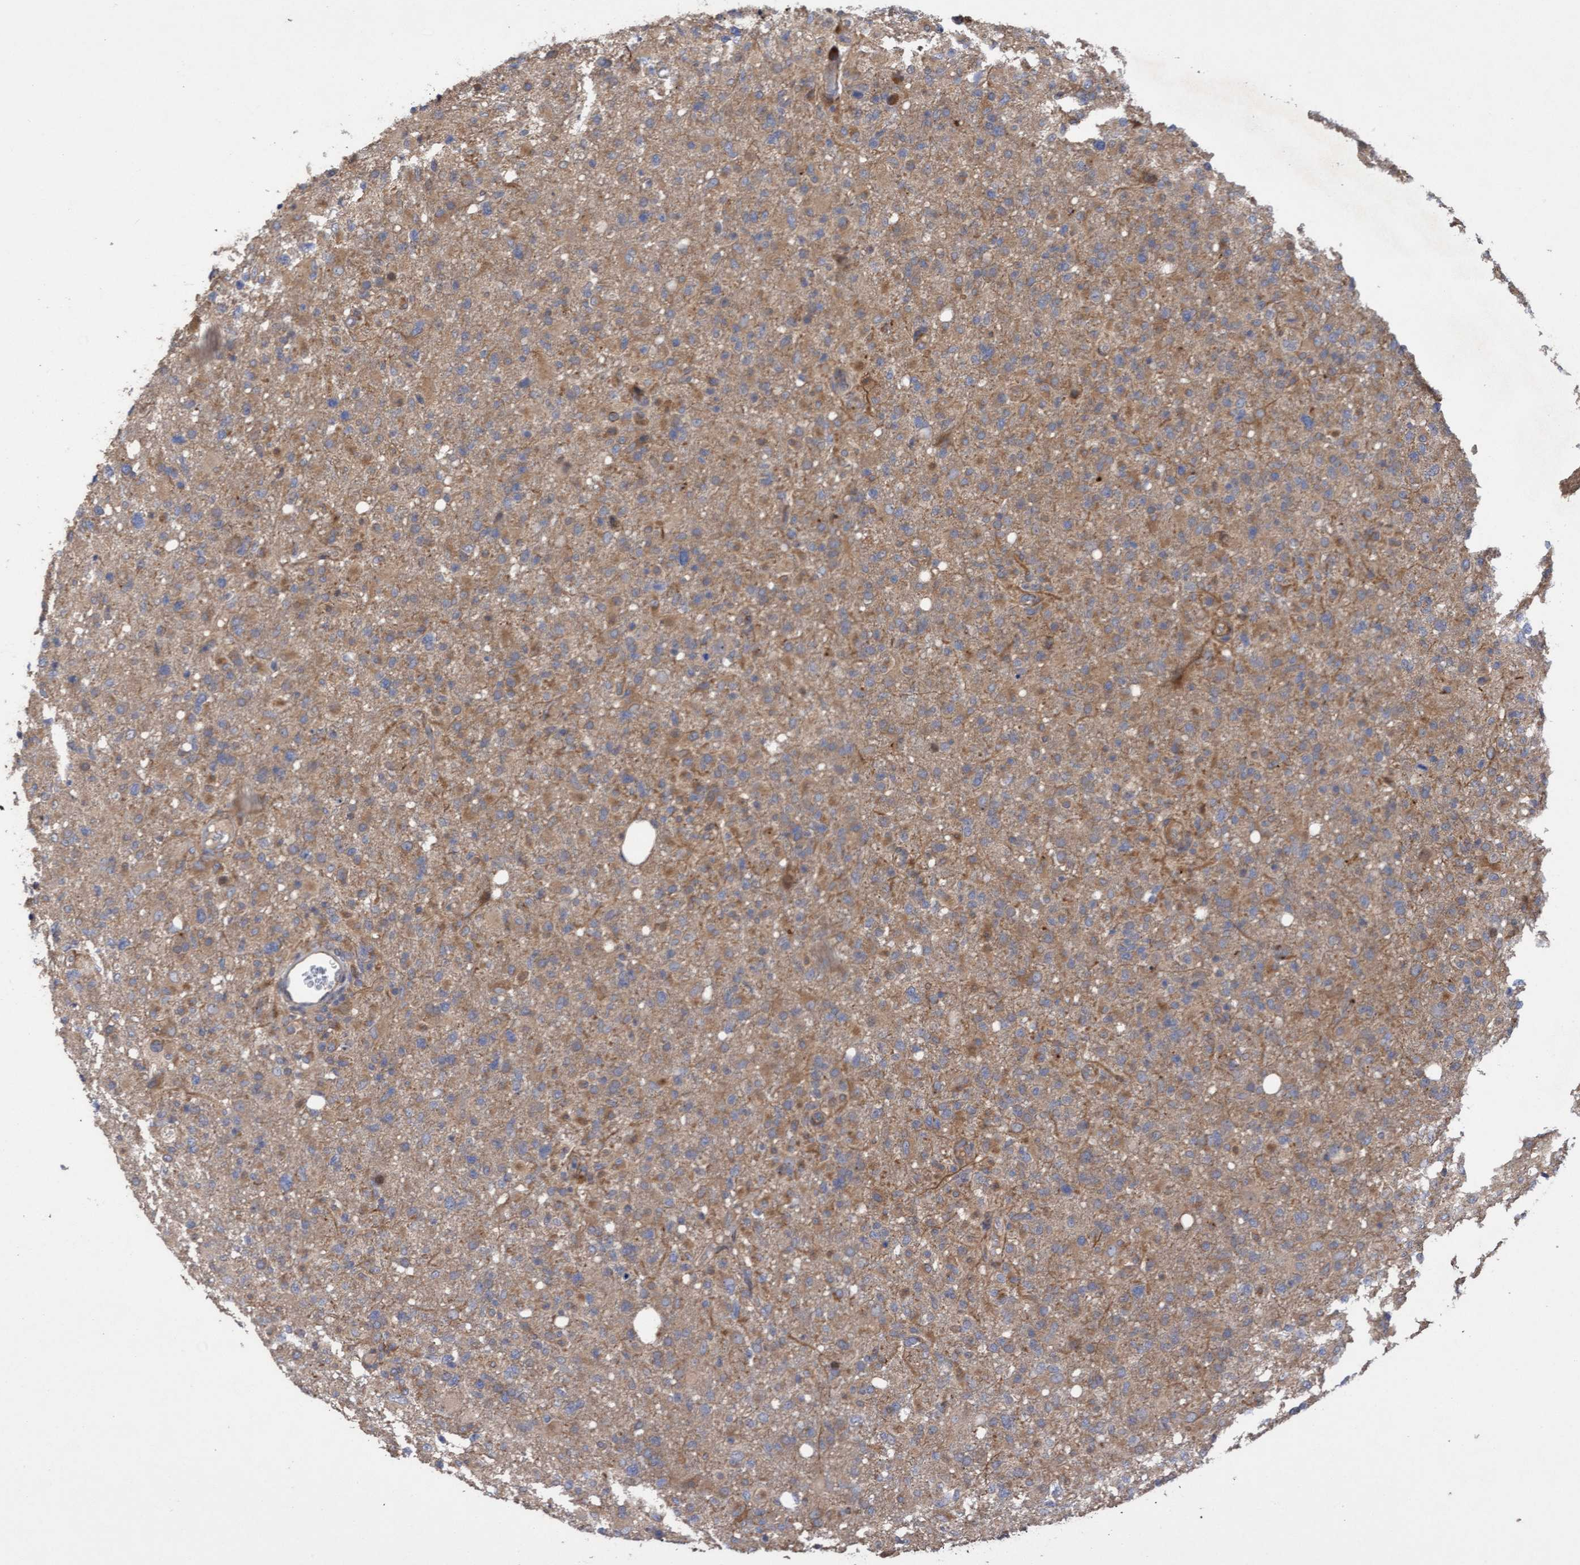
{"staining": {"intensity": "moderate", "quantity": "25%-75%", "location": "cytoplasmic/membranous"}, "tissue": "glioma", "cell_type": "Tumor cells", "image_type": "cancer", "snomed": [{"axis": "morphology", "description": "Glioma, malignant, High grade"}, {"axis": "topography", "description": "Brain"}], "caption": "Immunohistochemical staining of human malignant glioma (high-grade) exhibits medium levels of moderate cytoplasmic/membranous protein staining in about 25%-75% of tumor cells.", "gene": "ELP5", "patient": {"sex": "female", "age": 57}}